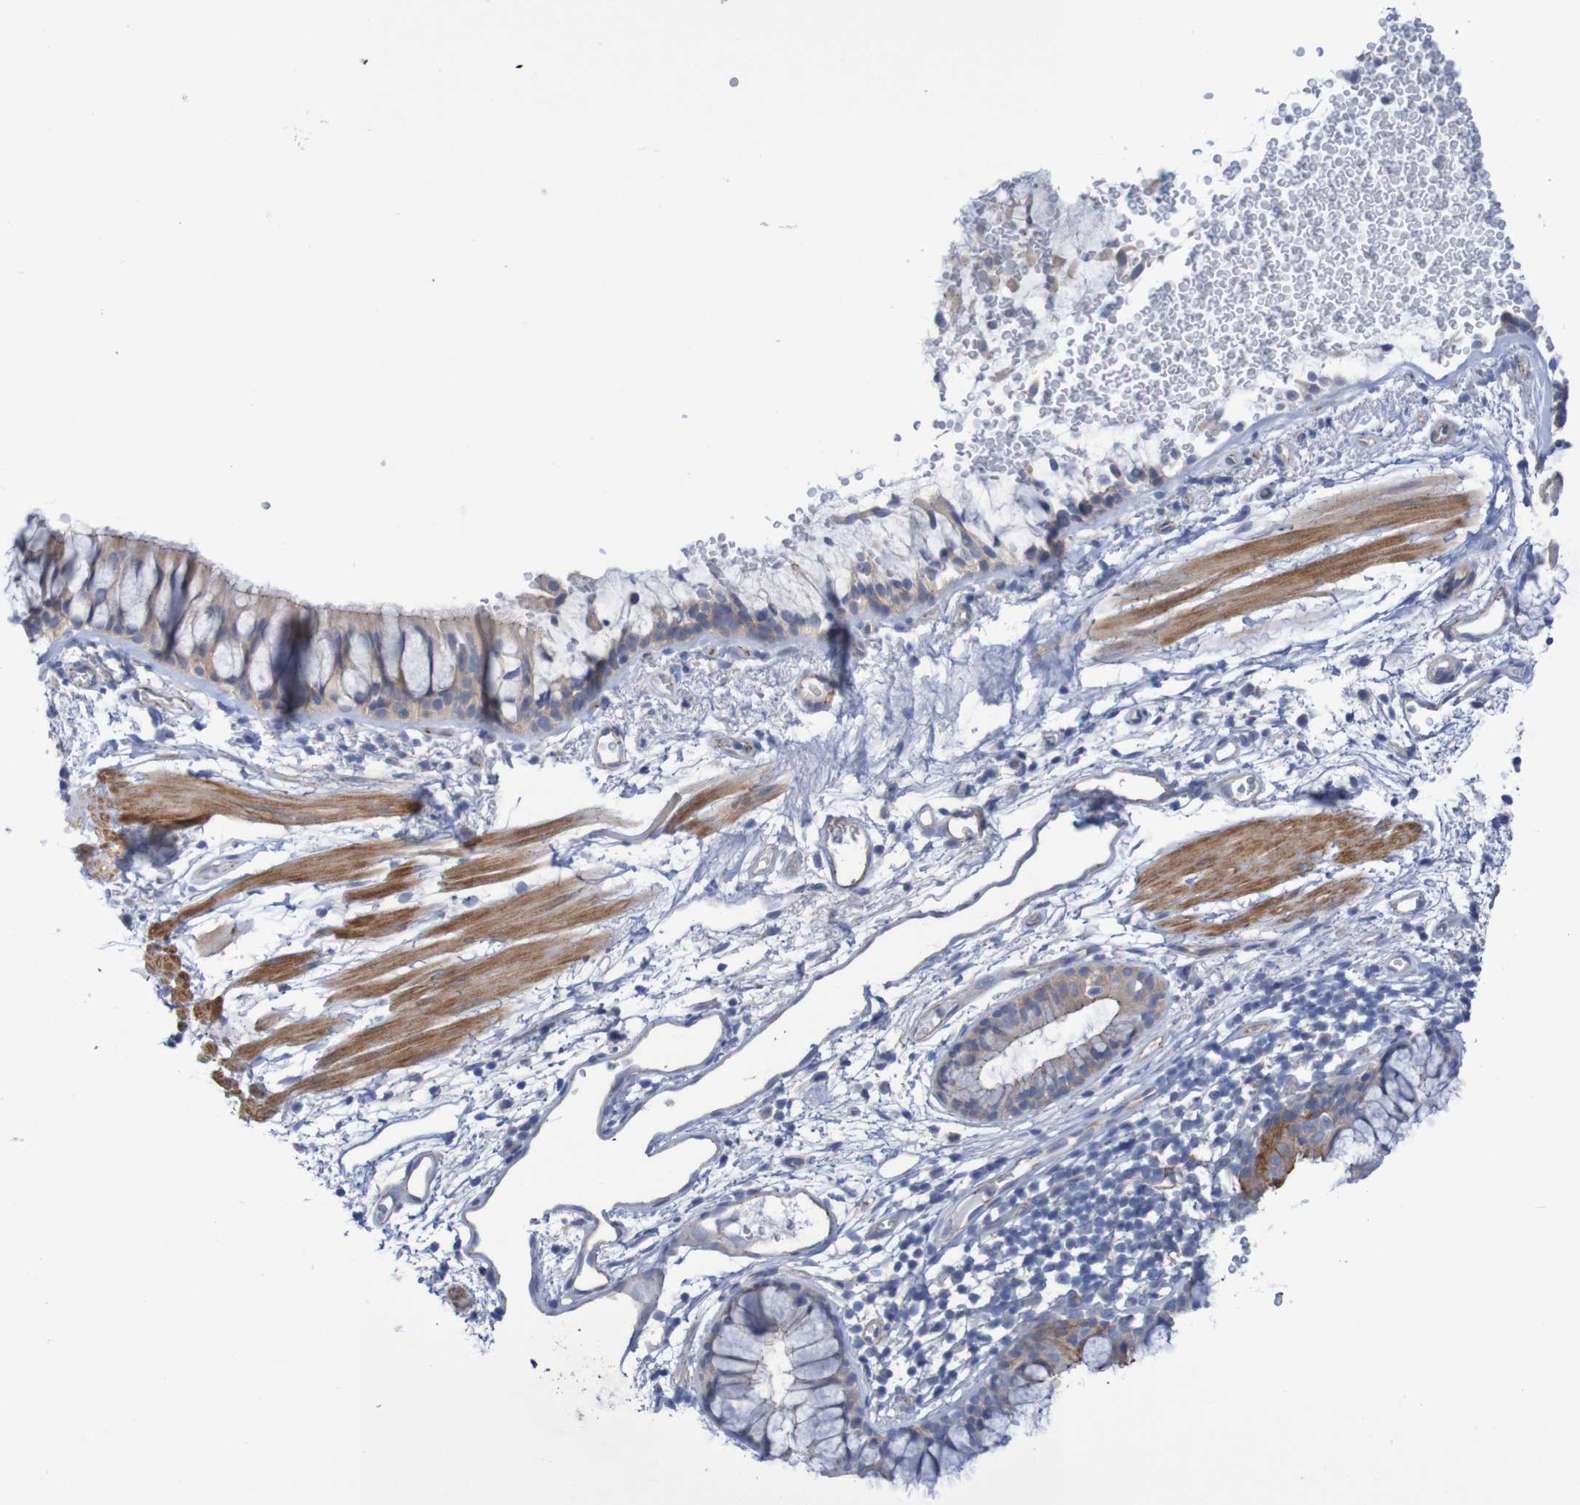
{"staining": {"intensity": "weak", "quantity": "25%-75%", "location": "cytoplasmic/membranous"}, "tissue": "bronchus", "cell_type": "Respiratory epithelial cells", "image_type": "normal", "snomed": [{"axis": "morphology", "description": "Normal tissue, NOS"}, {"axis": "topography", "description": "Cartilage tissue"}, {"axis": "topography", "description": "Bronchus"}], "caption": "Immunohistochemical staining of normal bronchus demonstrates low levels of weak cytoplasmic/membranous positivity in approximately 25%-75% of respiratory epithelial cells.", "gene": "NECTIN2", "patient": {"sex": "female", "age": 53}}